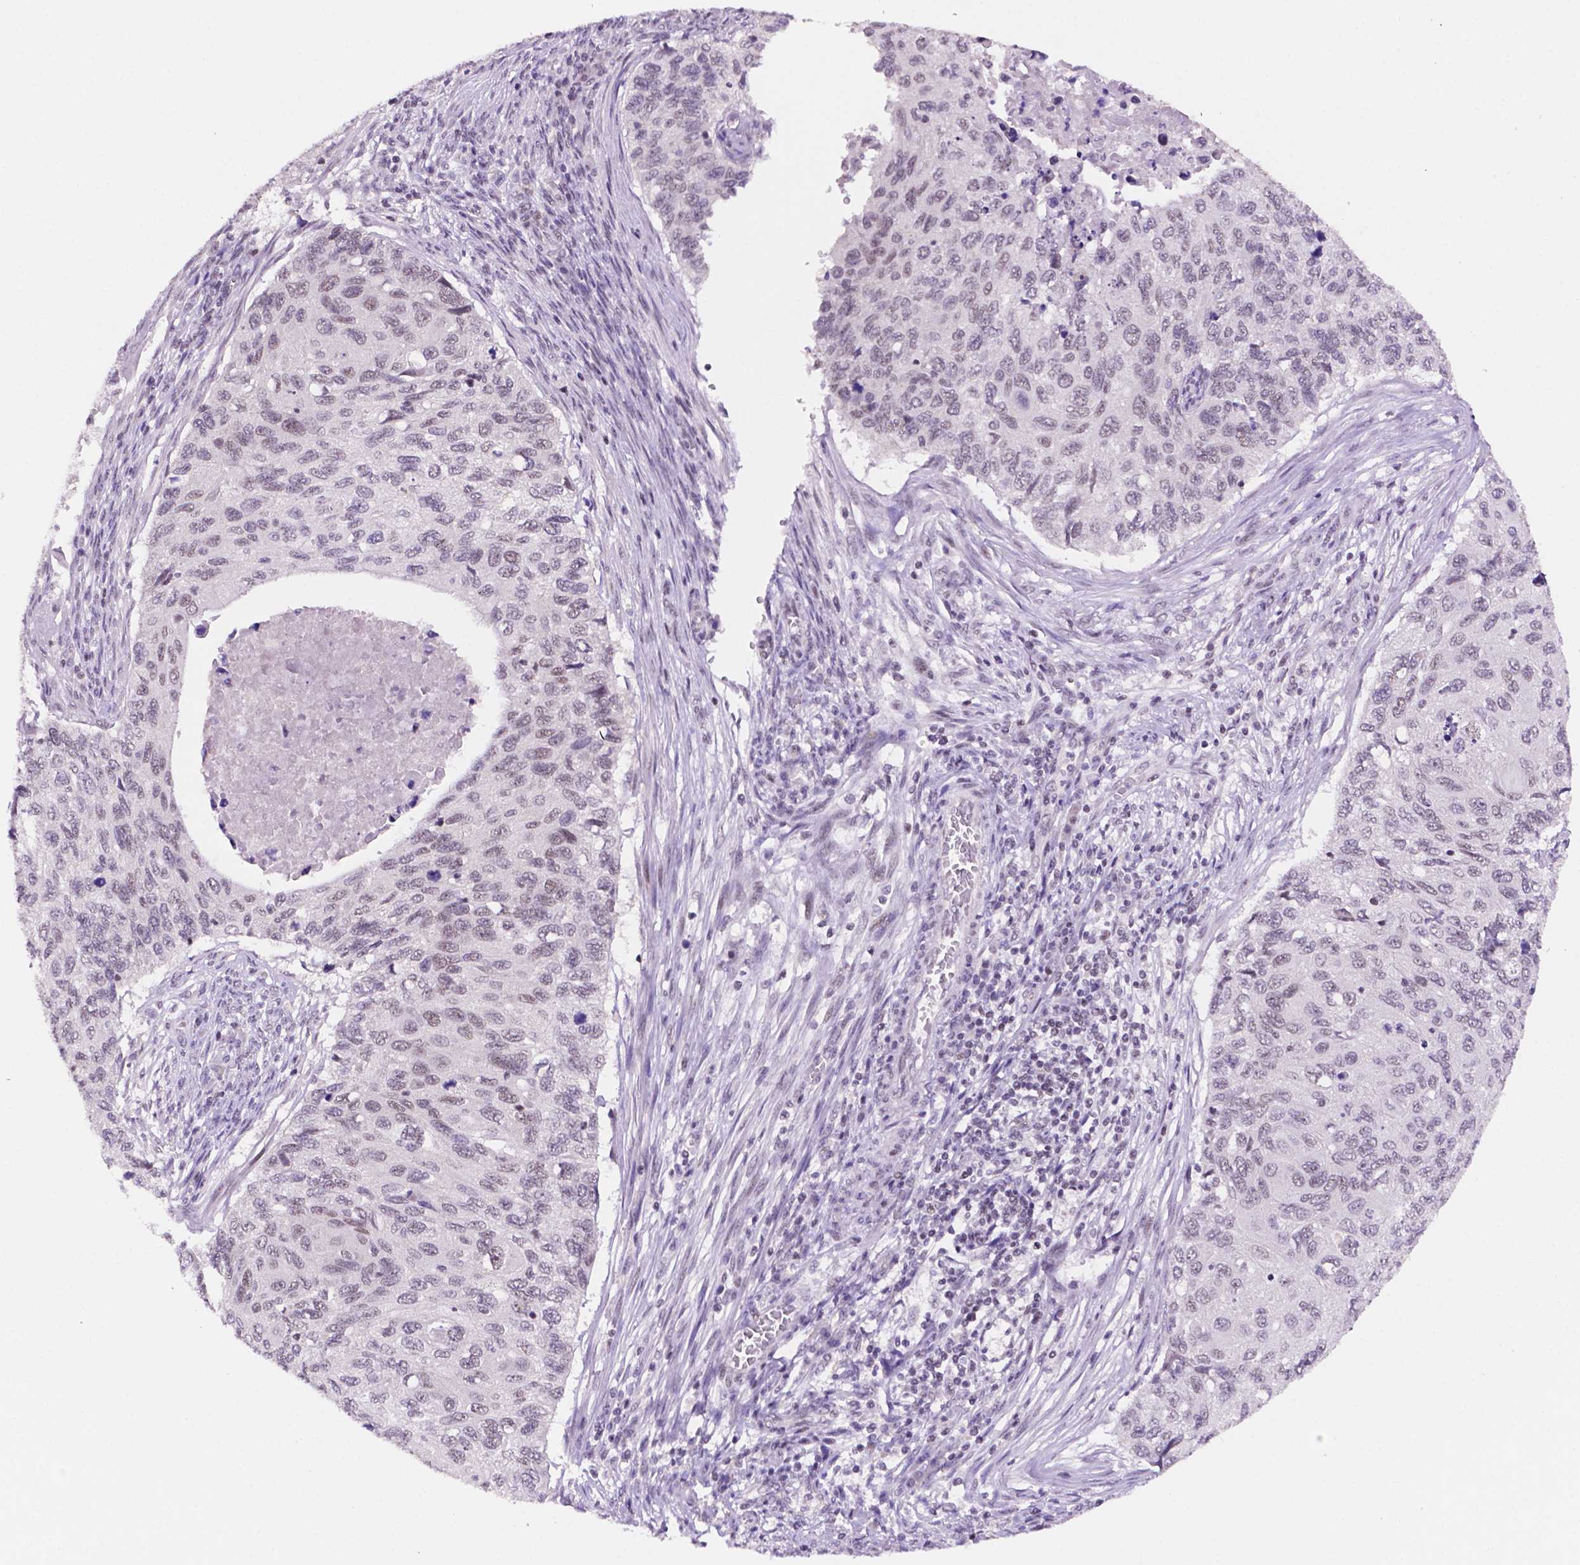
{"staining": {"intensity": "negative", "quantity": "none", "location": "none"}, "tissue": "cervical cancer", "cell_type": "Tumor cells", "image_type": "cancer", "snomed": [{"axis": "morphology", "description": "Squamous cell carcinoma, NOS"}, {"axis": "topography", "description": "Cervix"}], "caption": "A micrograph of squamous cell carcinoma (cervical) stained for a protein shows no brown staining in tumor cells.", "gene": "NCOR1", "patient": {"sex": "female", "age": 70}}